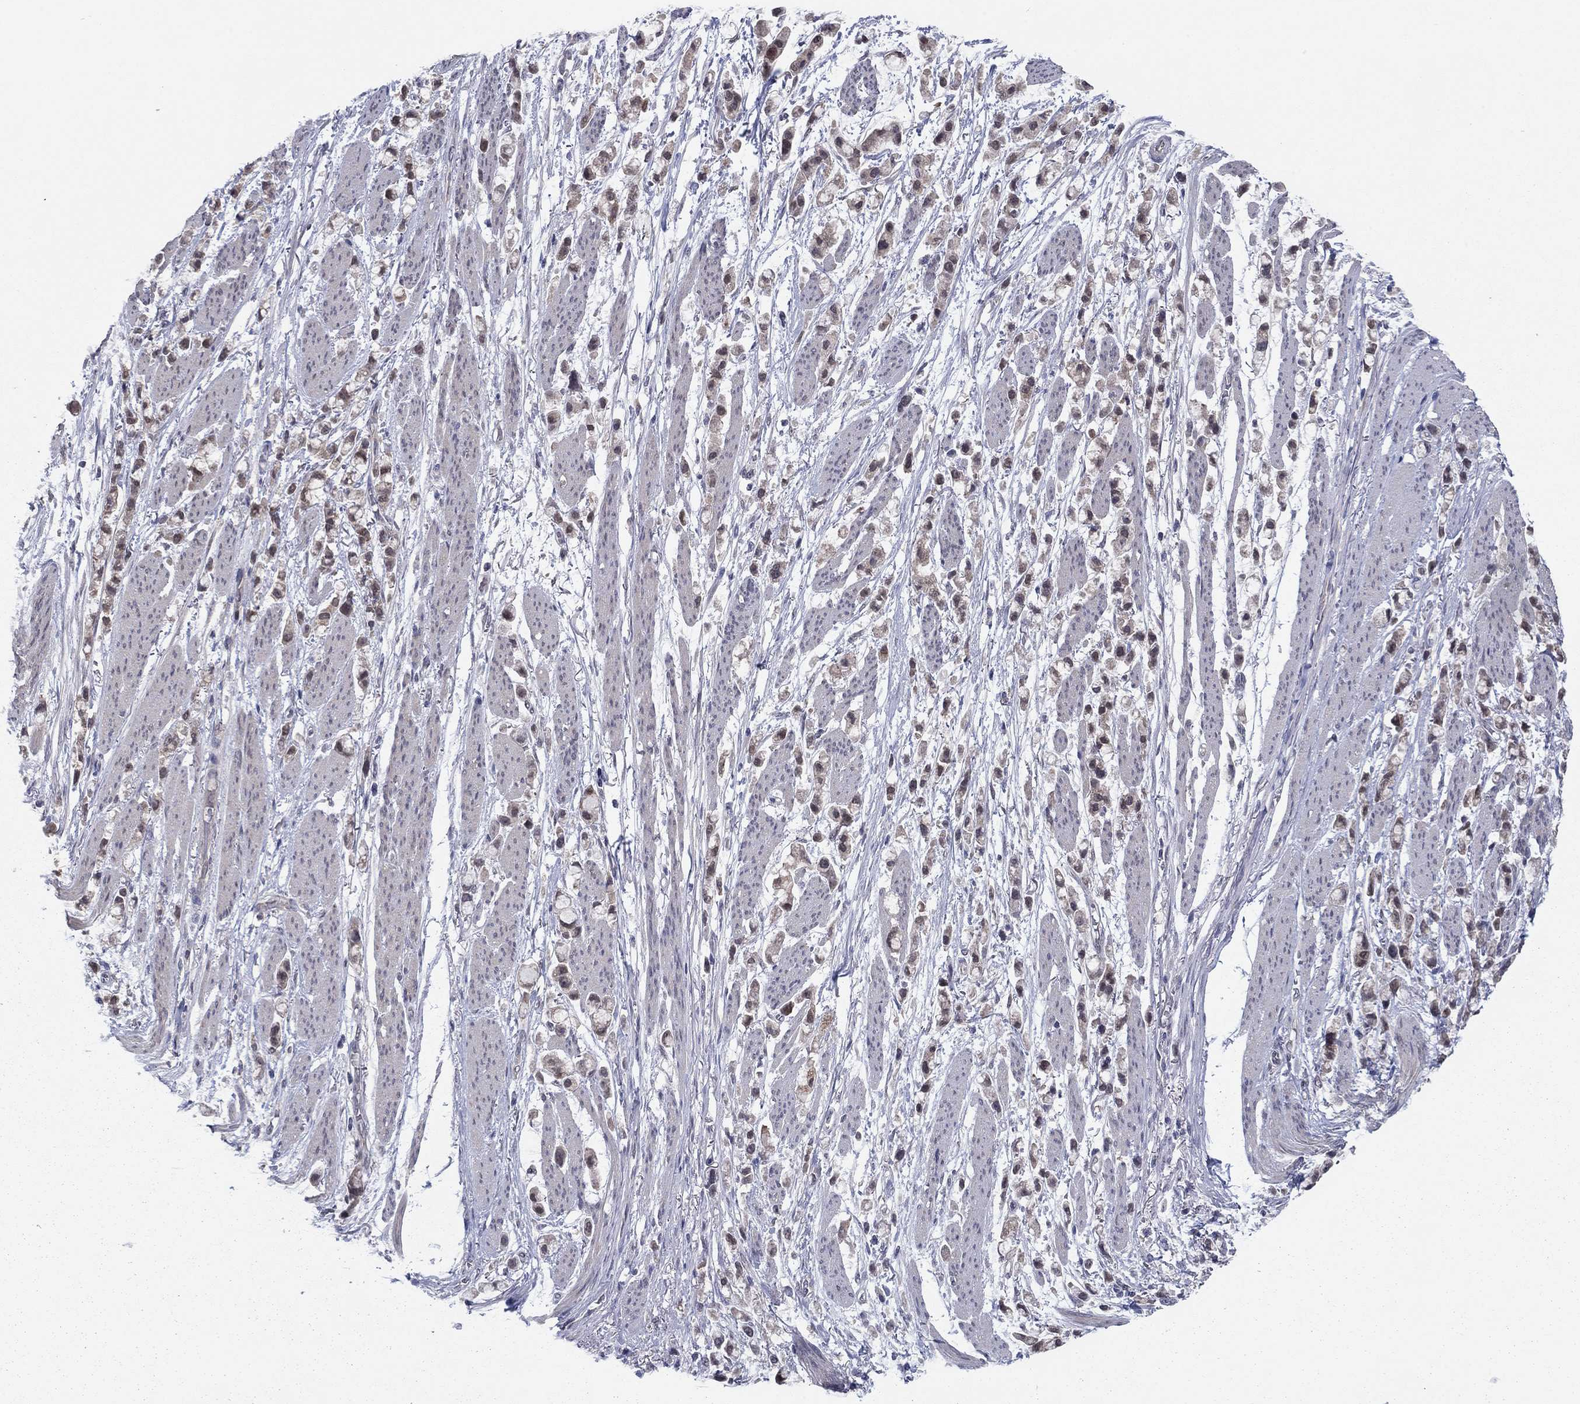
{"staining": {"intensity": "weak", "quantity": "<25%", "location": "cytoplasmic/membranous"}, "tissue": "stomach cancer", "cell_type": "Tumor cells", "image_type": "cancer", "snomed": [{"axis": "morphology", "description": "Adenocarcinoma, NOS"}, {"axis": "topography", "description": "Stomach"}], "caption": "Immunohistochemistry (IHC) photomicrograph of adenocarcinoma (stomach) stained for a protein (brown), which reveals no positivity in tumor cells.", "gene": "GRHPR", "patient": {"sex": "female", "age": 81}}